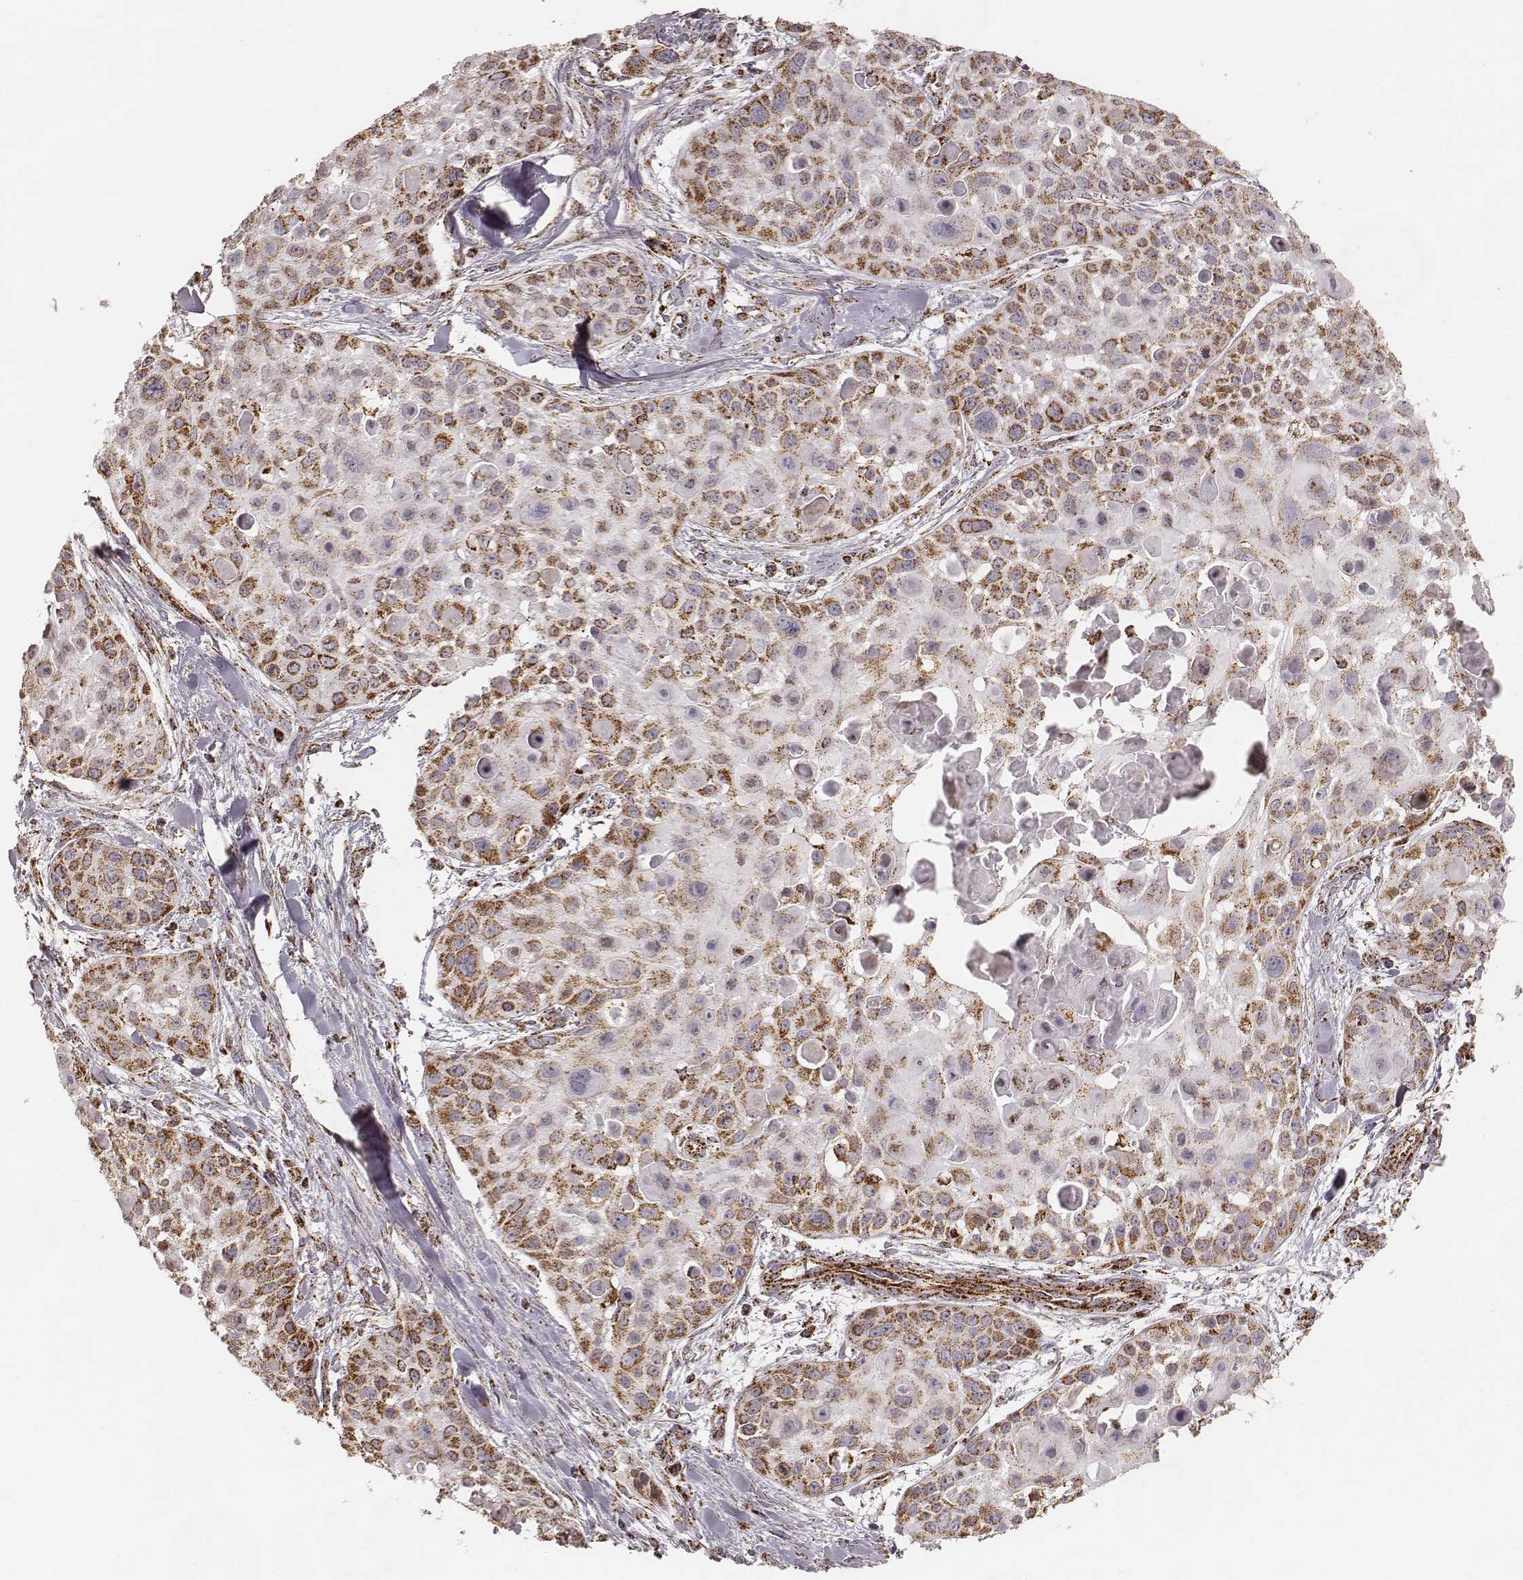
{"staining": {"intensity": "strong", "quantity": ">75%", "location": "cytoplasmic/membranous"}, "tissue": "skin cancer", "cell_type": "Tumor cells", "image_type": "cancer", "snomed": [{"axis": "morphology", "description": "Squamous cell carcinoma, NOS"}, {"axis": "topography", "description": "Skin"}, {"axis": "topography", "description": "Anal"}], "caption": "DAB (3,3'-diaminobenzidine) immunohistochemical staining of squamous cell carcinoma (skin) demonstrates strong cytoplasmic/membranous protein expression in about >75% of tumor cells.", "gene": "CS", "patient": {"sex": "female", "age": 75}}